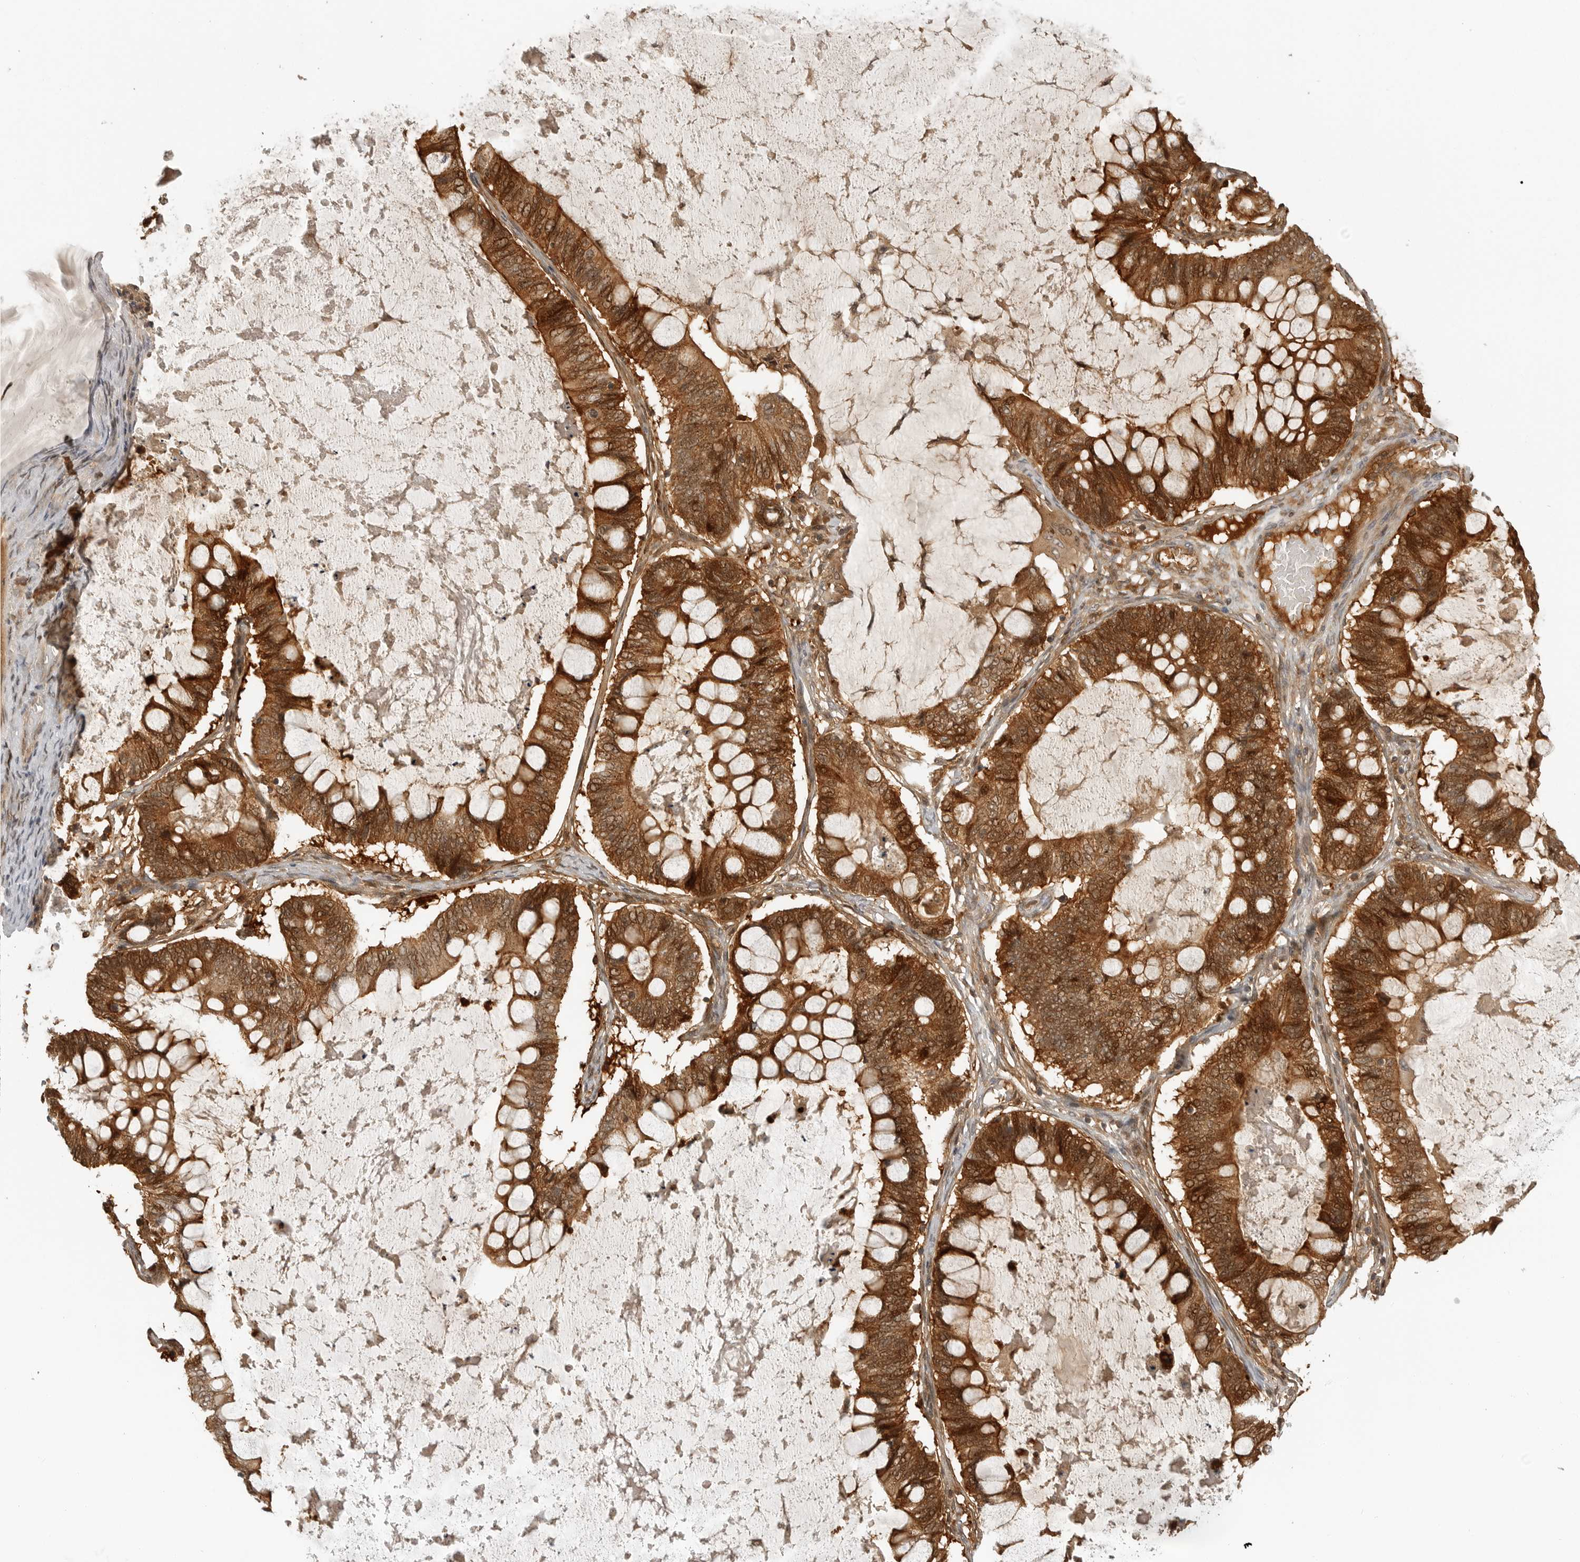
{"staining": {"intensity": "strong", "quantity": ">75%", "location": "cytoplasmic/membranous,nuclear"}, "tissue": "ovarian cancer", "cell_type": "Tumor cells", "image_type": "cancer", "snomed": [{"axis": "morphology", "description": "Cystadenocarcinoma, mucinous, NOS"}, {"axis": "topography", "description": "Ovary"}], "caption": "Immunohistochemical staining of ovarian cancer displays high levels of strong cytoplasmic/membranous and nuclear expression in about >75% of tumor cells.", "gene": "CTIF", "patient": {"sex": "female", "age": 61}}